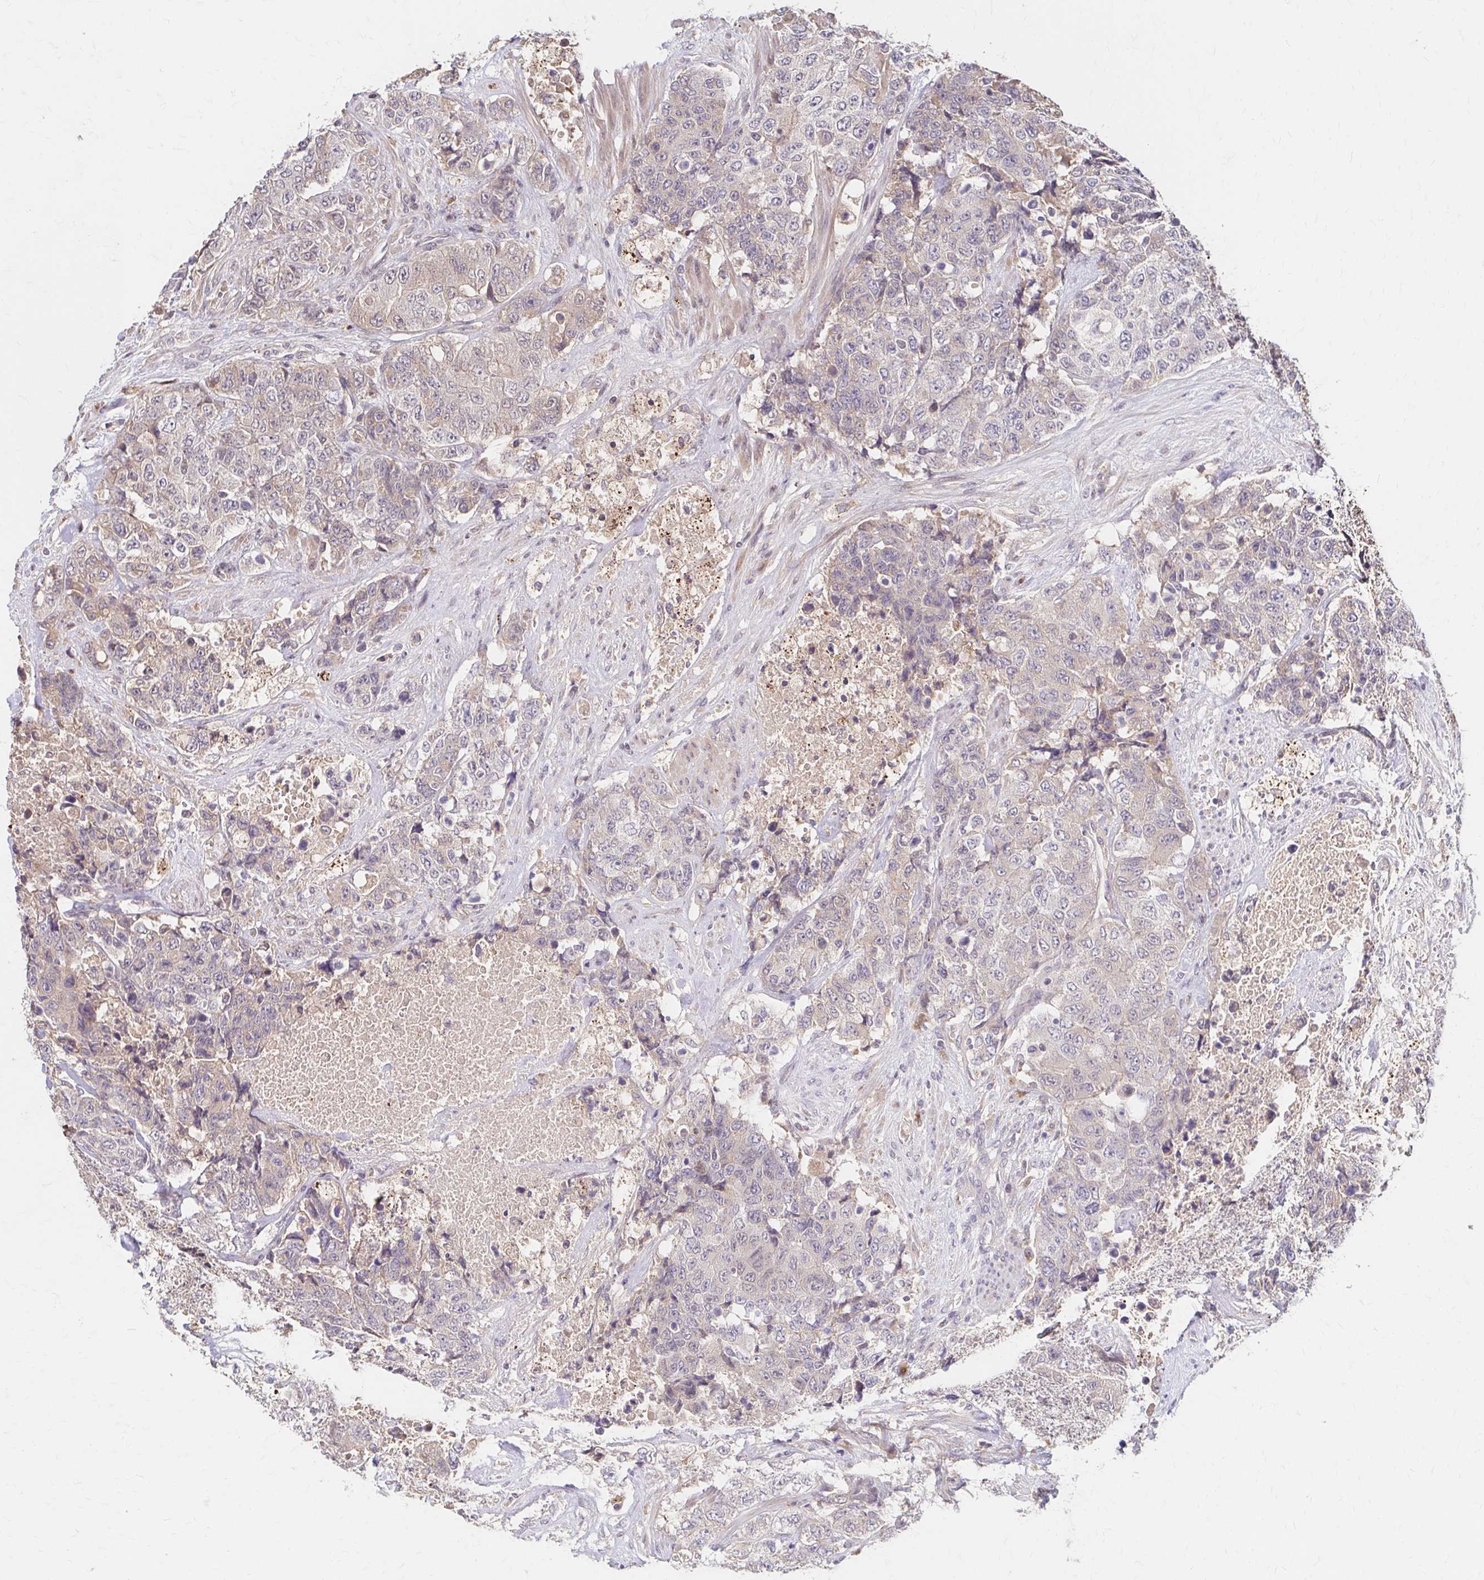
{"staining": {"intensity": "weak", "quantity": "<25%", "location": "cytoplasmic/membranous"}, "tissue": "urothelial cancer", "cell_type": "Tumor cells", "image_type": "cancer", "snomed": [{"axis": "morphology", "description": "Urothelial carcinoma, High grade"}, {"axis": "topography", "description": "Urinary bladder"}], "caption": "A high-resolution micrograph shows immunohistochemistry staining of urothelial cancer, which demonstrates no significant expression in tumor cells.", "gene": "HMGCS2", "patient": {"sex": "female", "age": 78}}